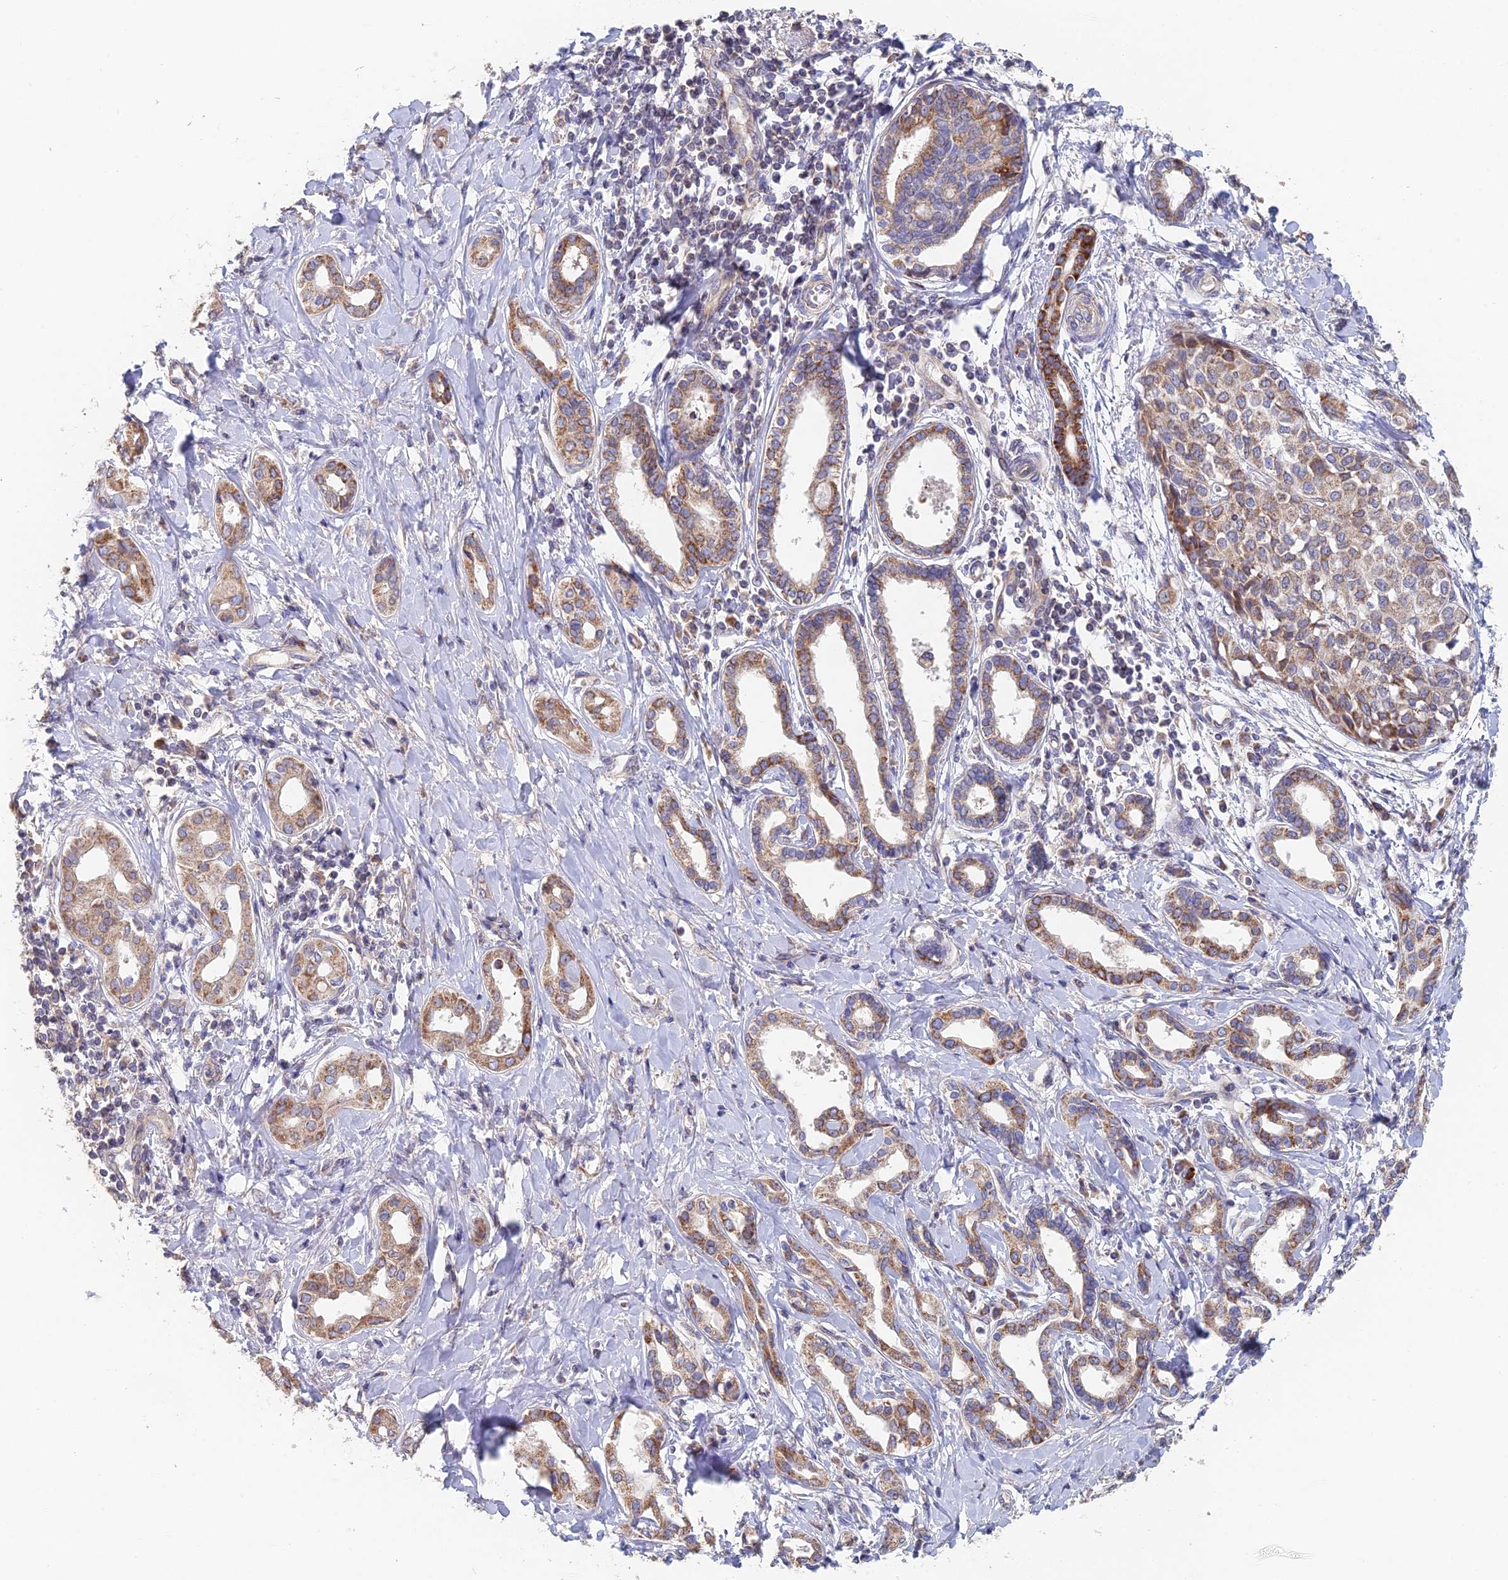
{"staining": {"intensity": "moderate", "quantity": ">75%", "location": "cytoplasmic/membranous"}, "tissue": "liver cancer", "cell_type": "Tumor cells", "image_type": "cancer", "snomed": [{"axis": "morphology", "description": "Cholangiocarcinoma"}, {"axis": "topography", "description": "Liver"}], "caption": "IHC of human liver cancer (cholangiocarcinoma) demonstrates medium levels of moderate cytoplasmic/membranous staining in approximately >75% of tumor cells.", "gene": "ECSIT", "patient": {"sex": "female", "age": 77}}